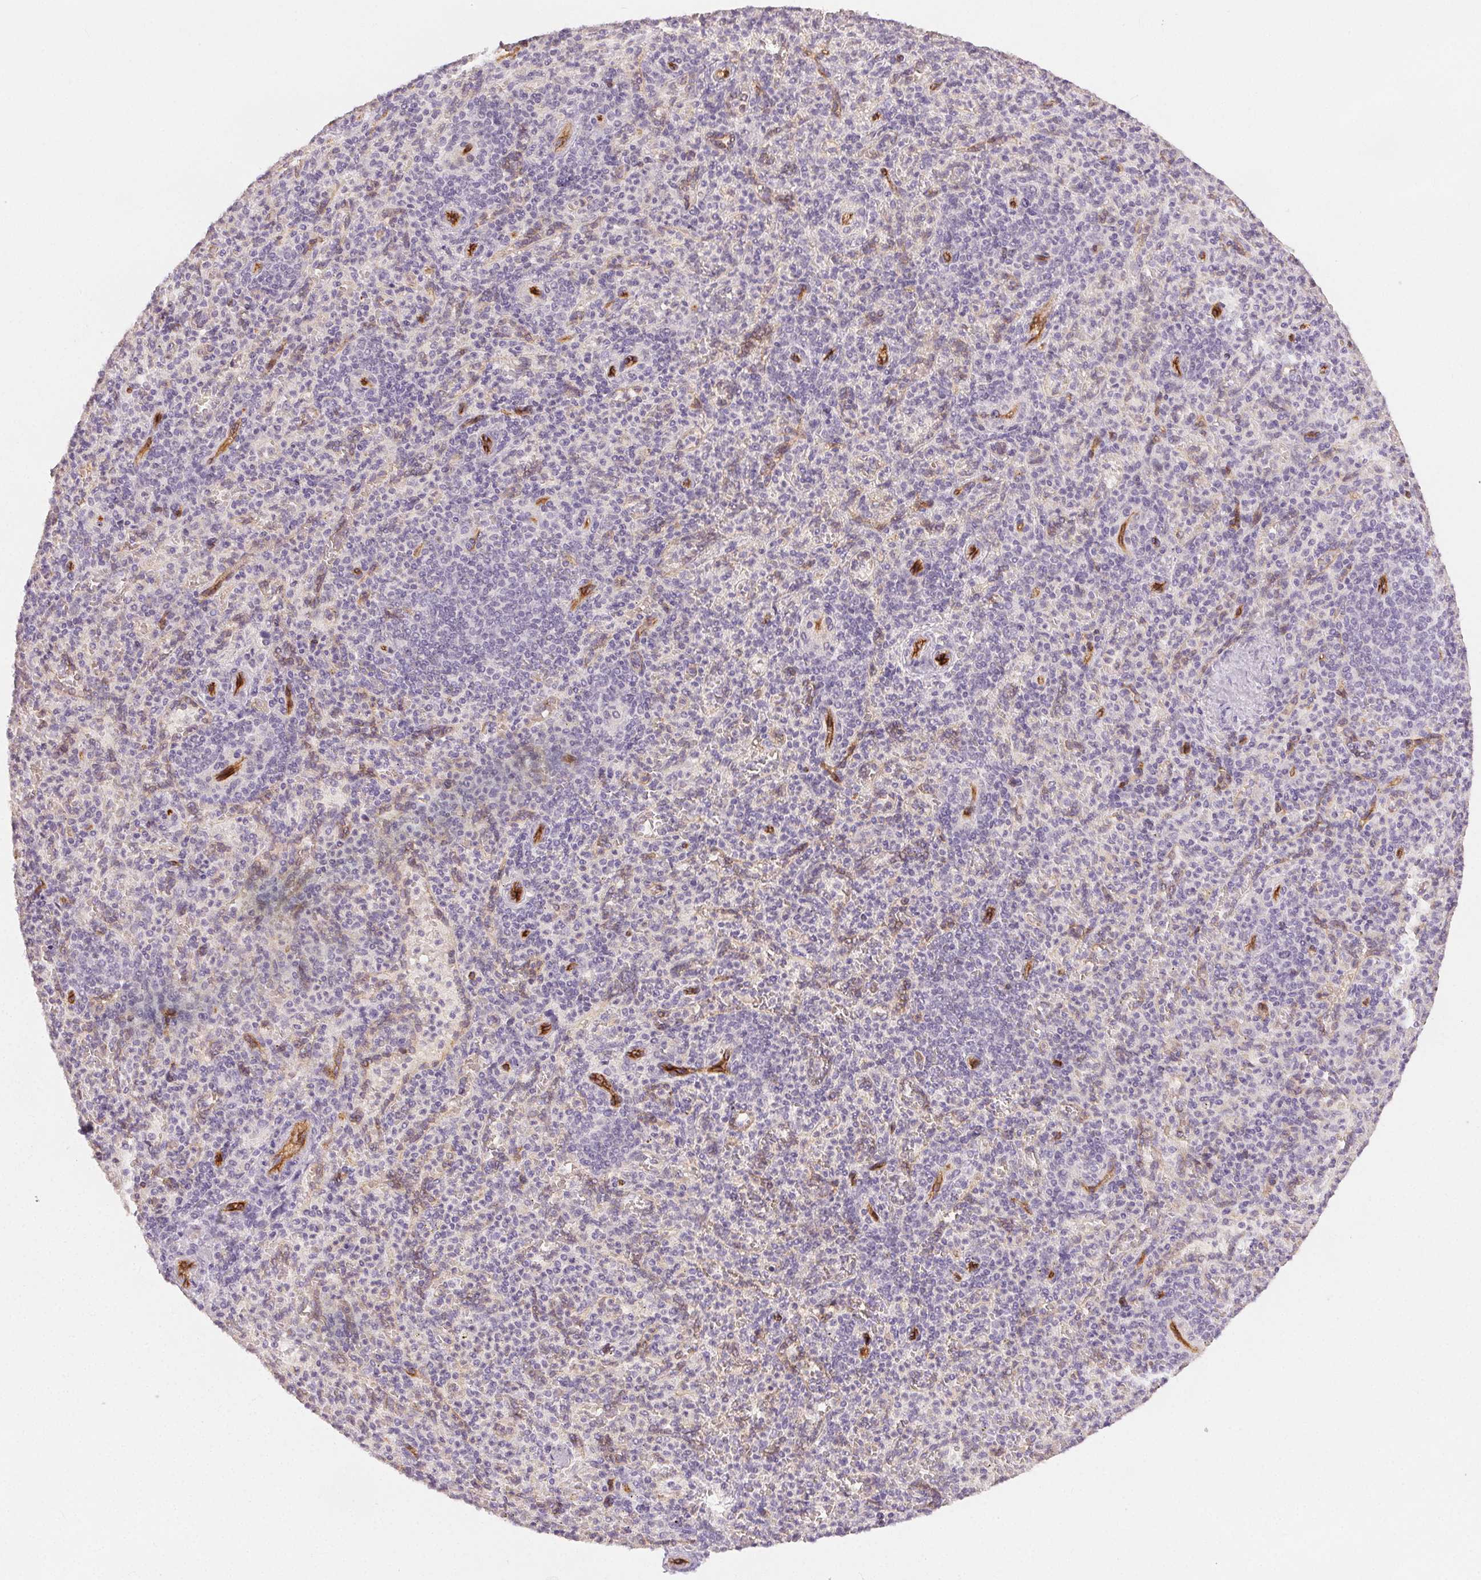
{"staining": {"intensity": "negative", "quantity": "none", "location": "none"}, "tissue": "spleen", "cell_type": "Cells in red pulp", "image_type": "normal", "snomed": [{"axis": "morphology", "description": "Normal tissue, NOS"}, {"axis": "topography", "description": "Spleen"}], "caption": "This histopathology image is of normal spleen stained with IHC to label a protein in brown with the nuclei are counter-stained blue. There is no staining in cells in red pulp. The staining is performed using DAB brown chromogen with nuclei counter-stained in using hematoxylin.", "gene": "PODXL", "patient": {"sex": "female", "age": 74}}